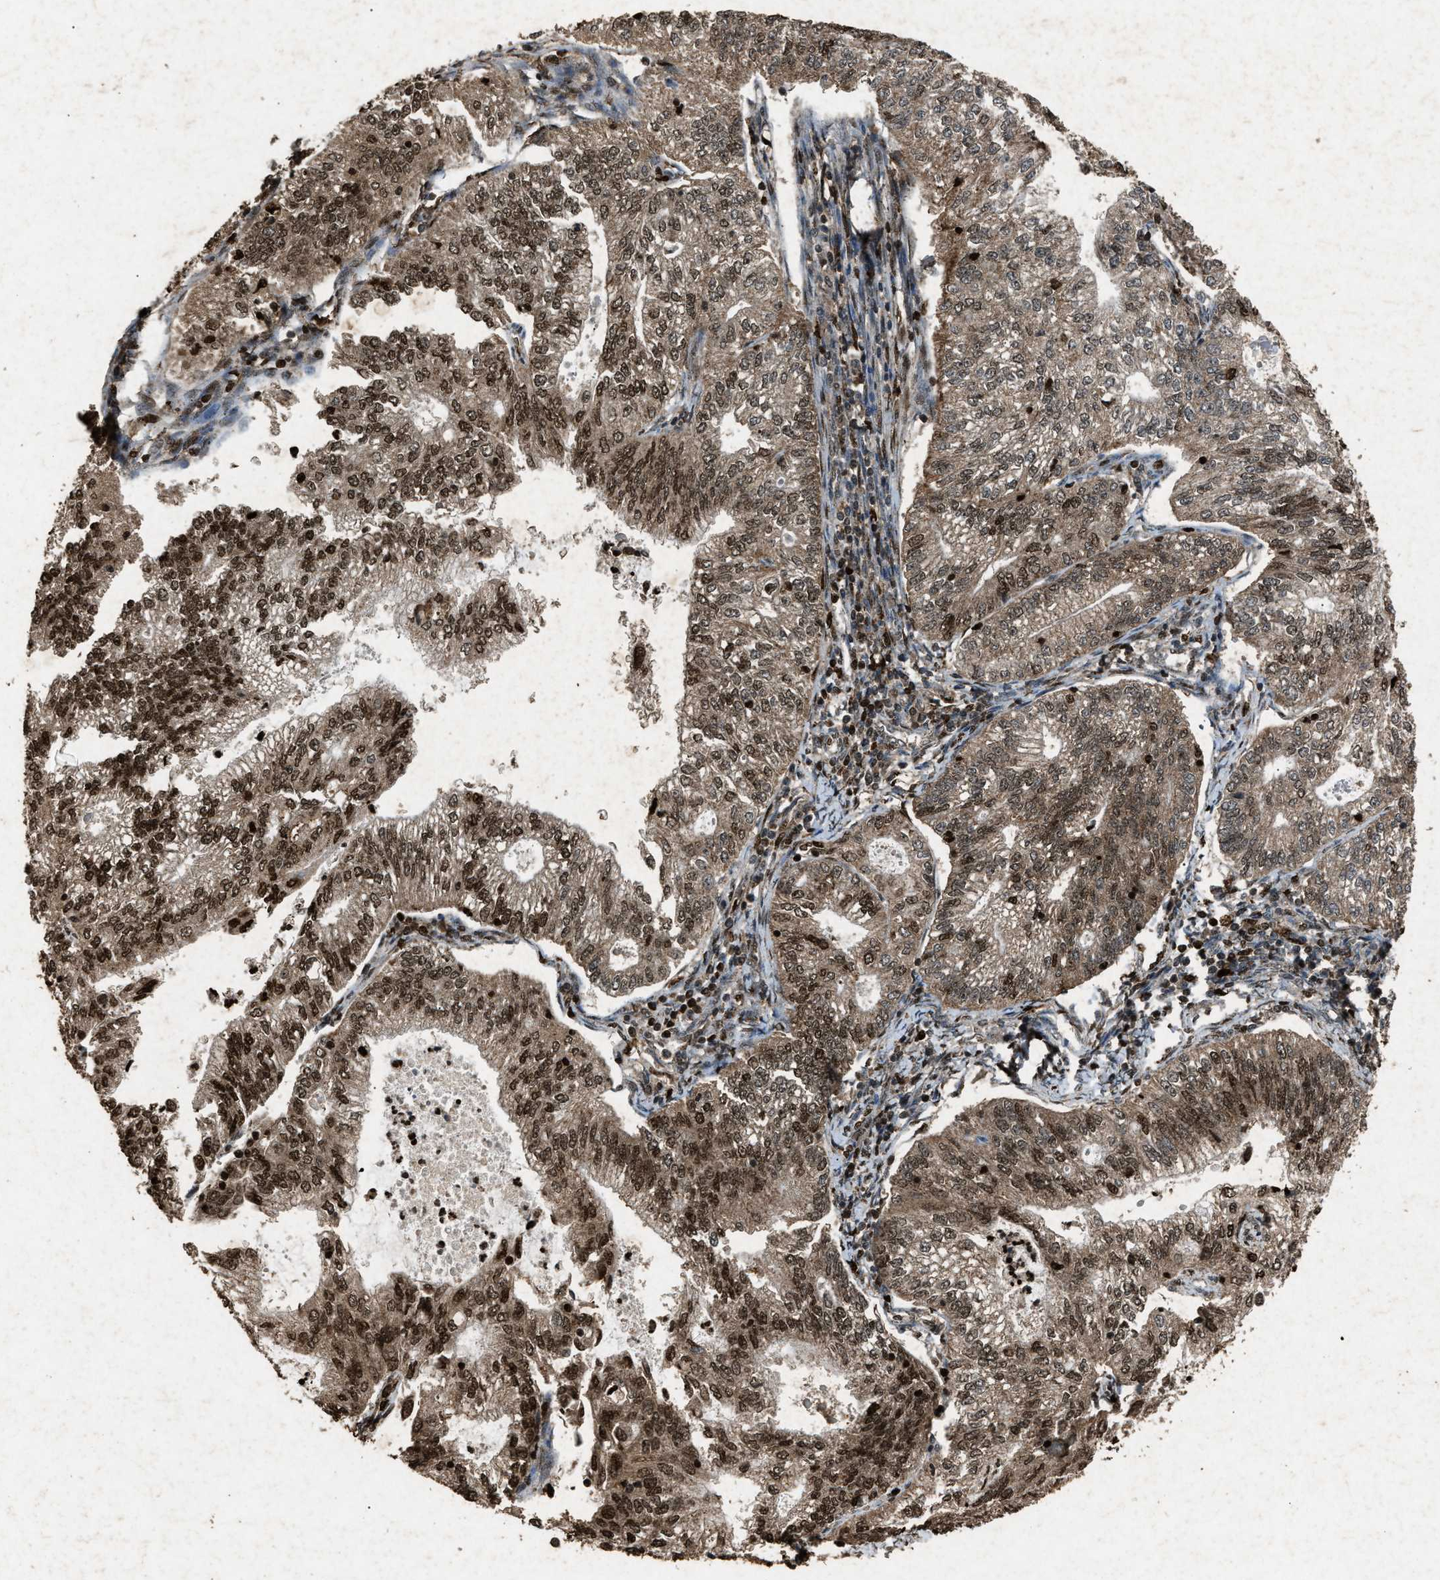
{"staining": {"intensity": "strong", "quantity": ">75%", "location": "cytoplasmic/membranous,nuclear"}, "tissue": "endometrial cancer", "cell_type": "Tumor cells", "image_type": "cancer", "snomed": [{"axis": "morphology", "description": "Adenocarcinoma, NOS"}, {"axis": "topography", "description": "Endometrium"}], "caption": "High-power microscopy captured an immunohistochemistry (IHC) micrograph of endometrial cancer, revealing strong cytoplasmic/membranous and nuclear expression in about >75% of tumor cells.", "gene": "PSMD1", "patient": {"sex": "female", "age": 69}}